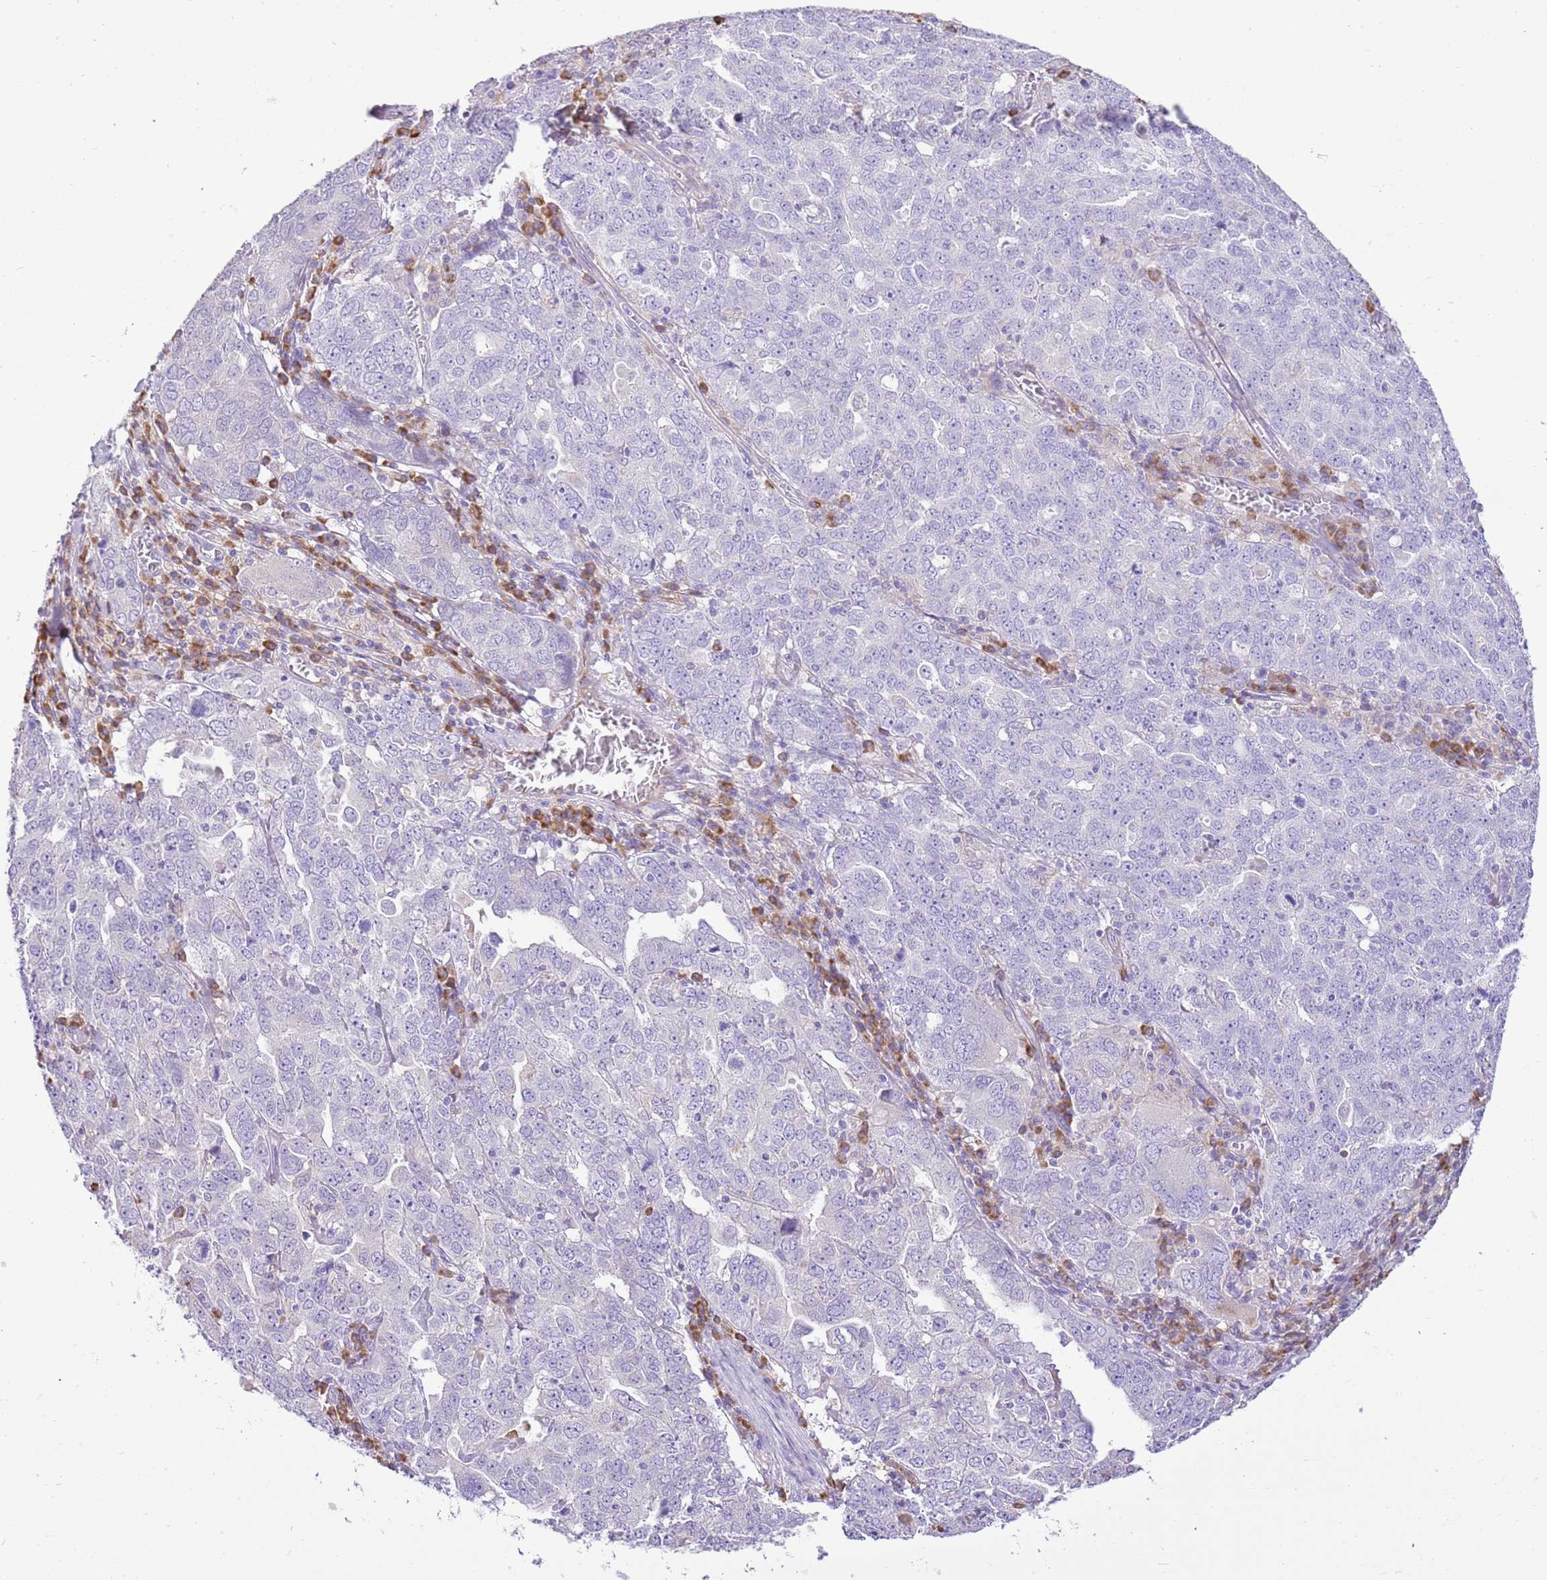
{"staining": {"intensity": "negative", "quantity": "none", "location": "none"}, "tissue": "ovarian cancer", "cell_type": "Tumor cells", "image_type": "cancer", "snomed": [{"axis": "morphology", "description": "Carcinoma, endometroid"}, {"axis": "topography", "description": "Ovary"}], "caption": "Immunohistochemistry micrograph of ovarian endometroid carcinoma stained for a protein (brown), which reveals no positivity in tumor cells.", "gene": "AAR2", "patient": {"sex": "female", "age": 62}}